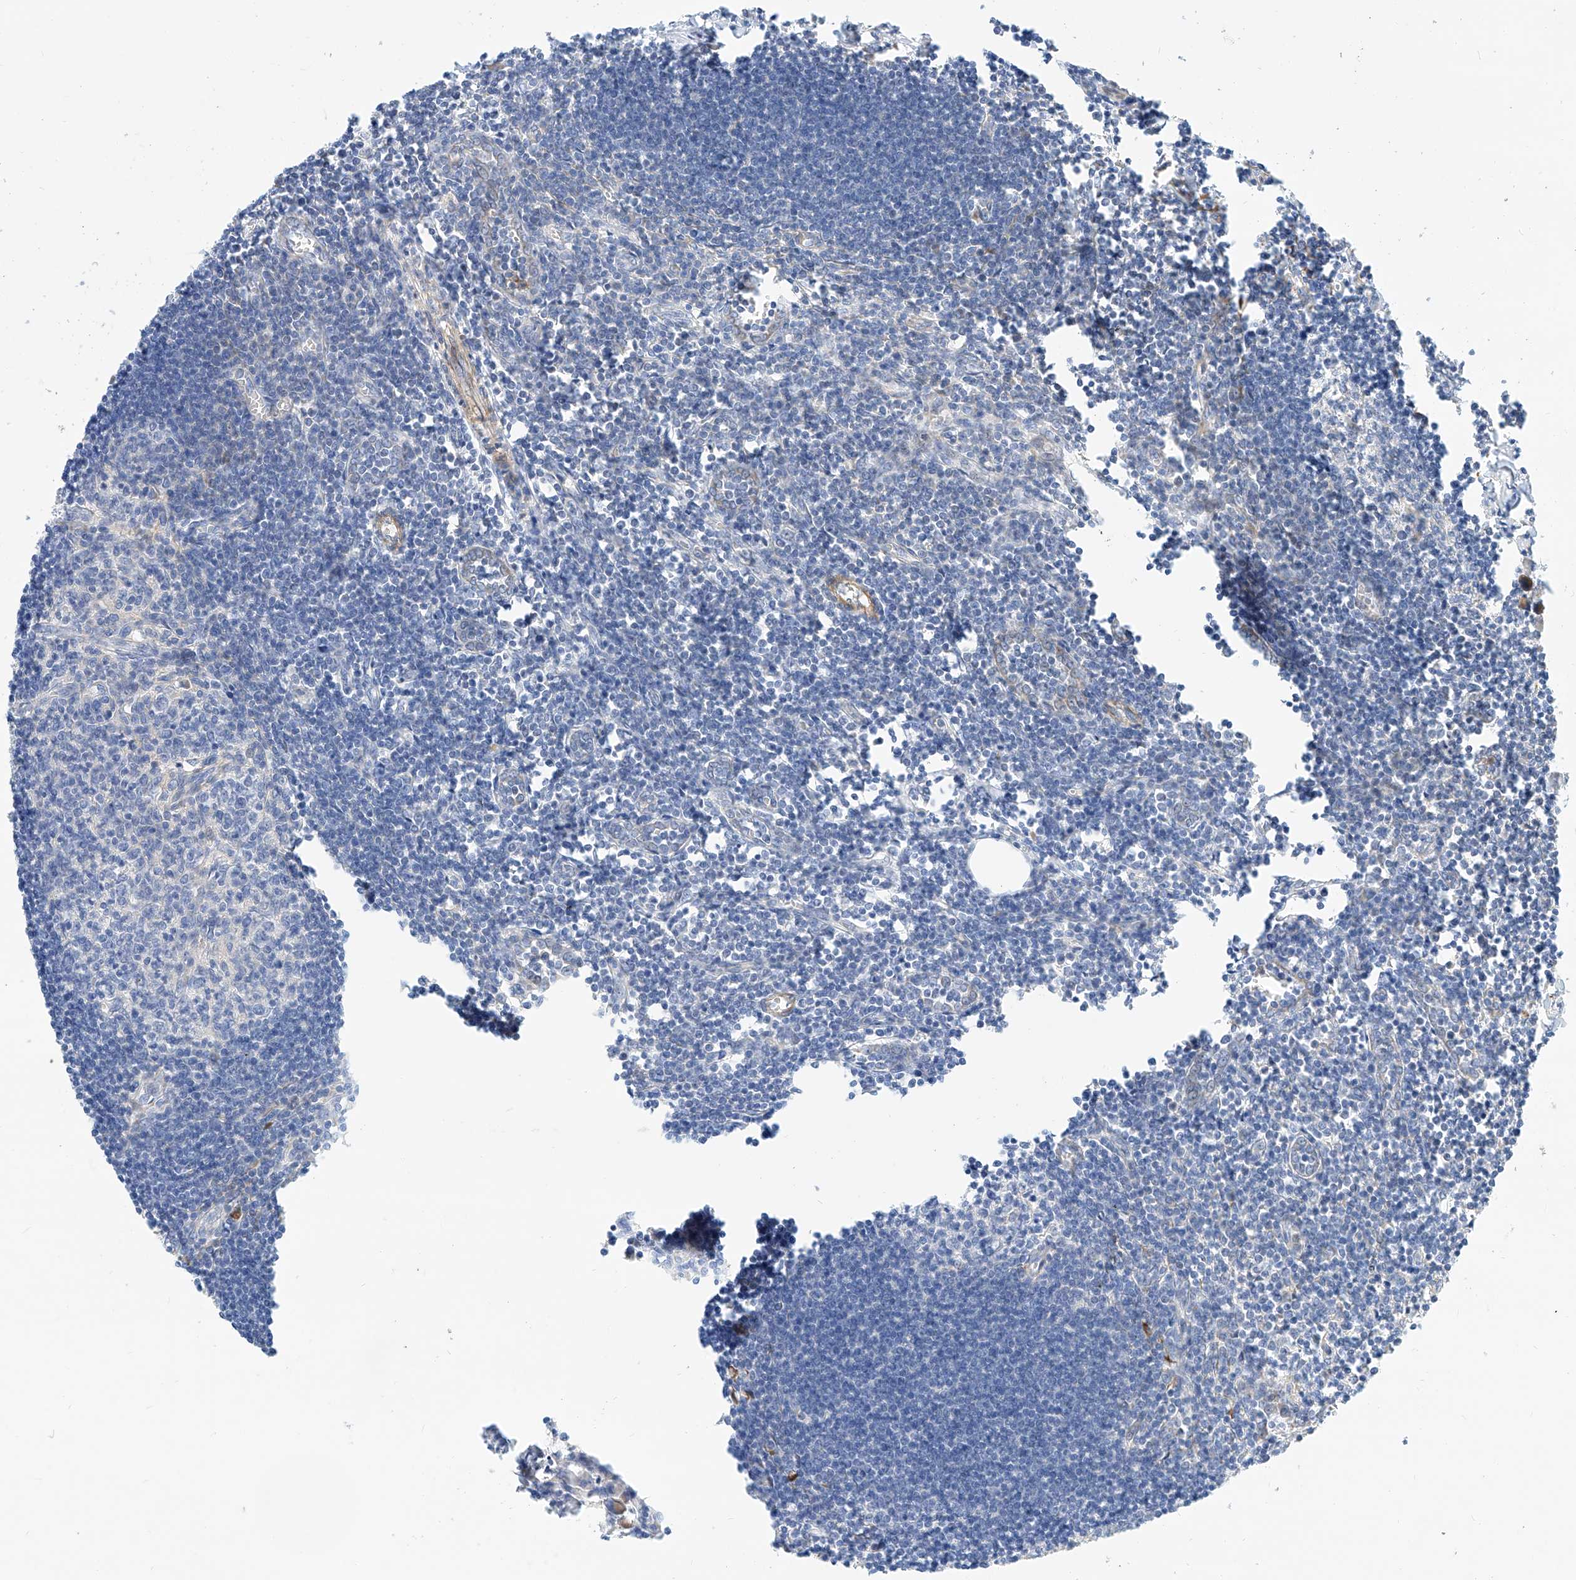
{"staining": {"intensity": "negative", "quantity": "none", "location": "none"}, "tissue": "lymph node", "cell_type": "Germinal center cells", "image_type": "normal", "snomed": [{"axis": "morphology", "description": "Normal tissue, NOS"}, {"axis": "morphology", "description": "Malignant melanoma, Metastatic site"}, {"axis": "topography", "description": "Lymph node"}], "caption": "A photomicrograph of lymph node stained for a protein reveals no brown staining in germinal center cells. (Immunohistochemistry (ihc), brightfield microscopy, high magnification).", "gene": "KCNH5", "patient": {"sex": "male", "age": 41}}